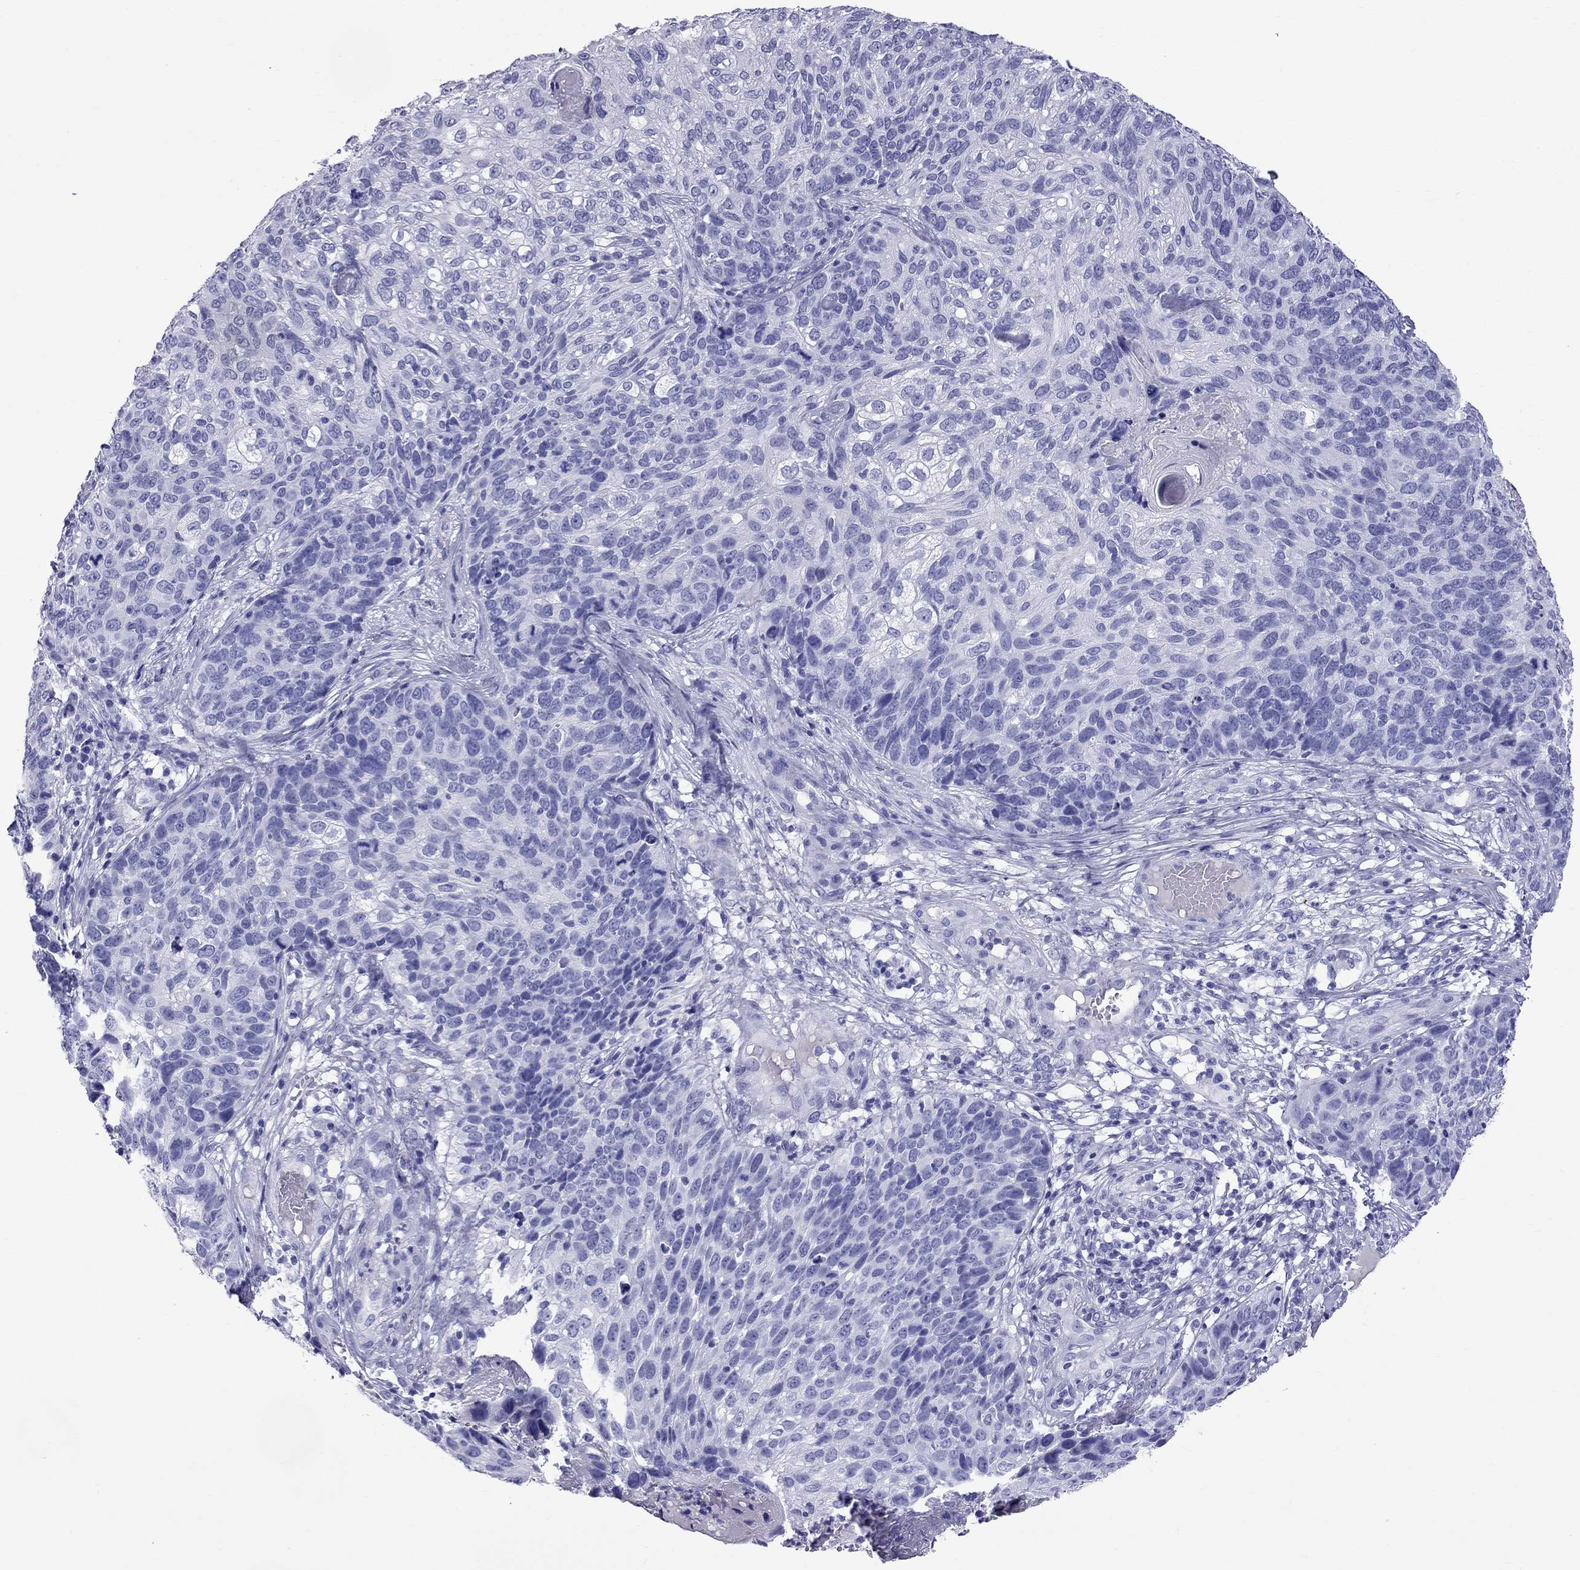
{"staining": {"intensity": "negative", "quantity": "none", "location": "none"}, "tissue": "skin cancer", "cell_type": "Tumor cells", "image_type": "cancer", "snomed": [{"axis": "morphology", "description": "Squamous cell carcinoma, NOS"}, {"axis": "topography", "description": "Skin"}], "caption": "The micrograph displays no significant staining in tumor cells of skin cancer (squamous cell carcinoma).", "gene": "SCART1", "patient": {"sex": "male", "age": 92}}